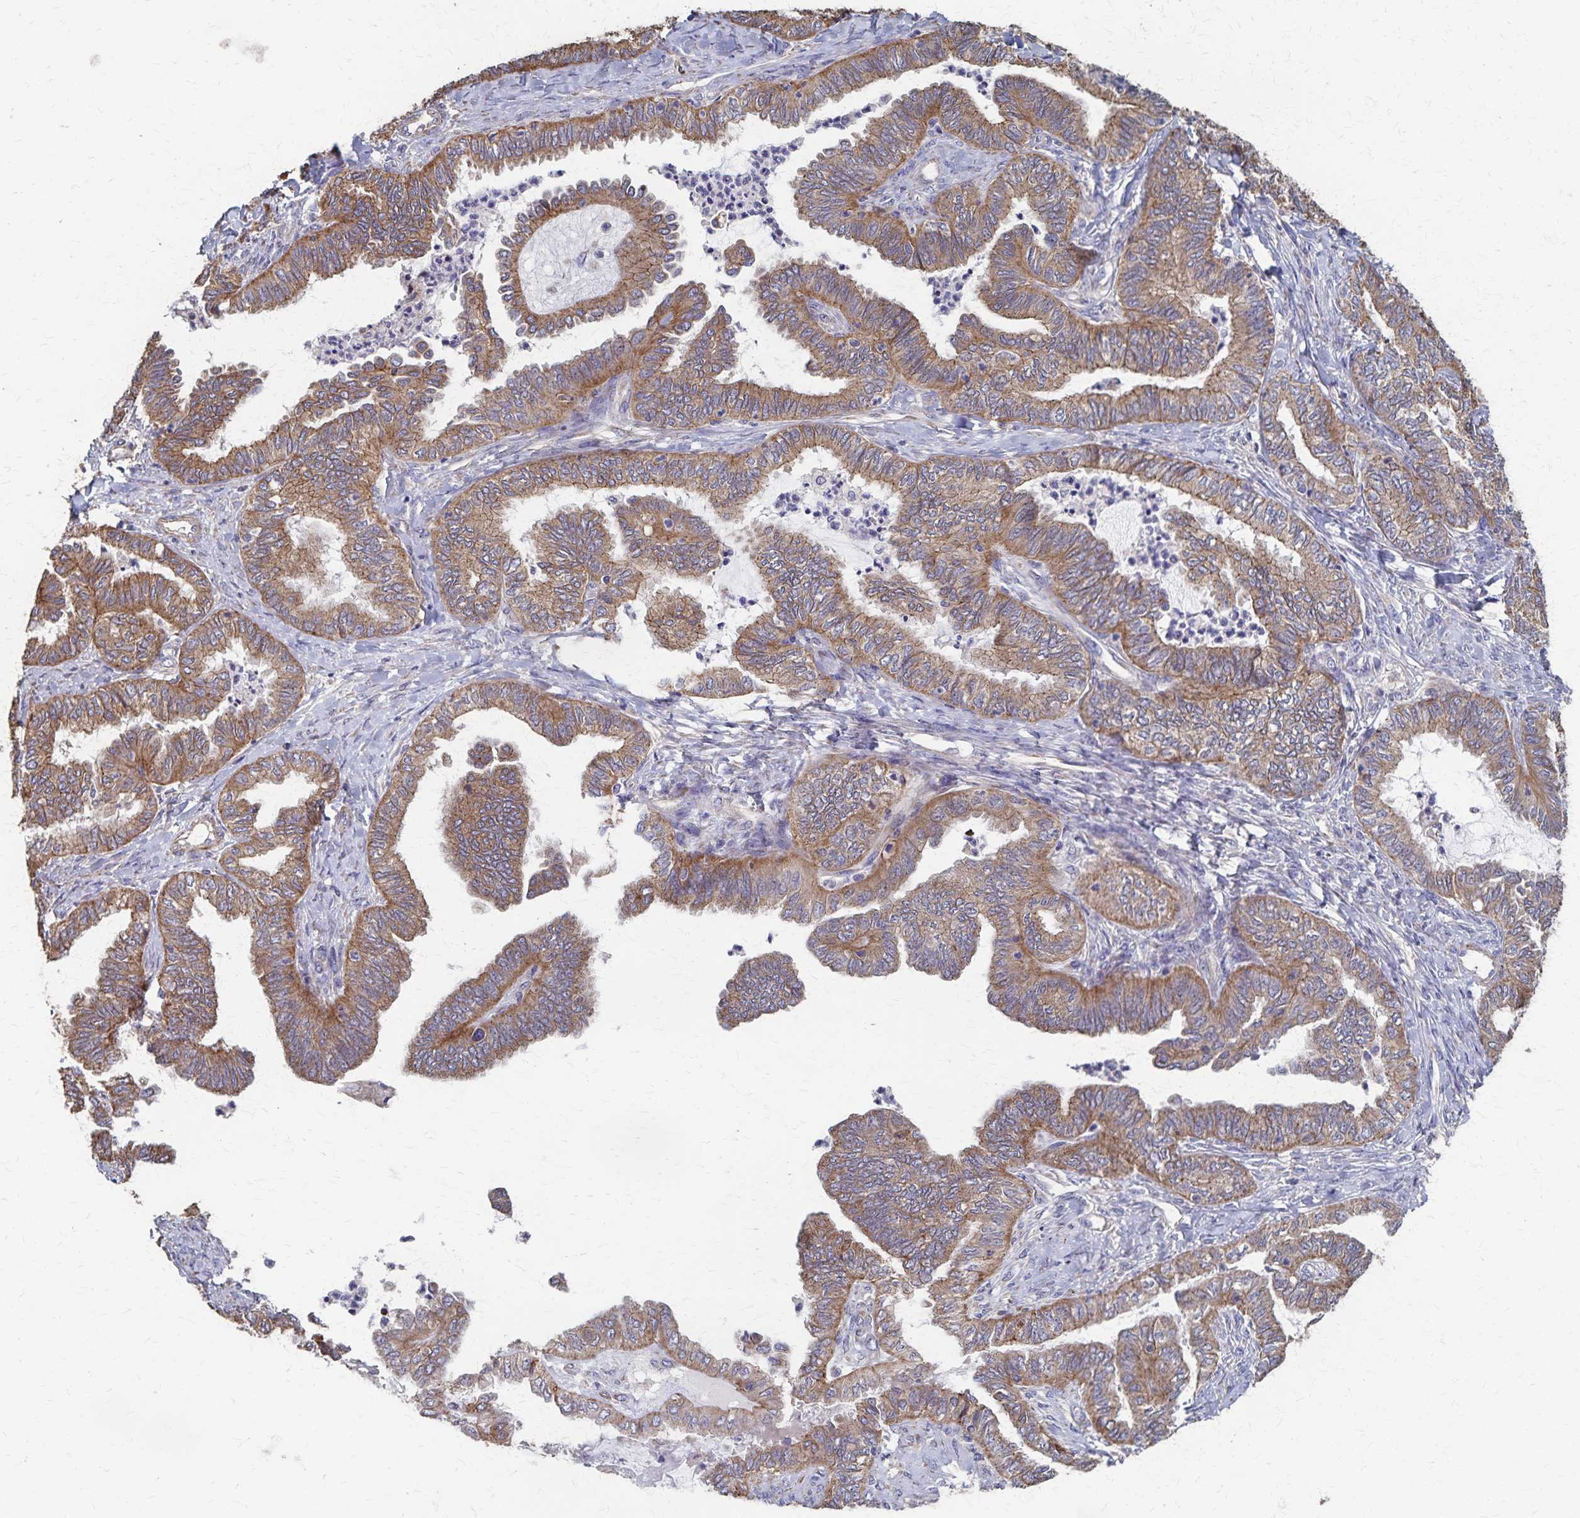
{"staining": {"intensity": "moderate", "quantity": ">75%", "location": "cytoplasmic/membranous"}, "tissue": "ovarian cancer", "cell_type": "Tumor cells", "image_type": "cancer", "snomed": [{"axis": "morphology", "description": "Carcinoma, endometroid"}, {"axis": "topography", "description": "Ovary"}], "caption": "Immunohistochemistry of ovarian endometroid carcinoma exhibits medium levels of moderate cytoplasmic/membranous expression in about >75% of tumor cells.", "gene": "PGAP2", "patient": {"sex": "female", "age": 70}}